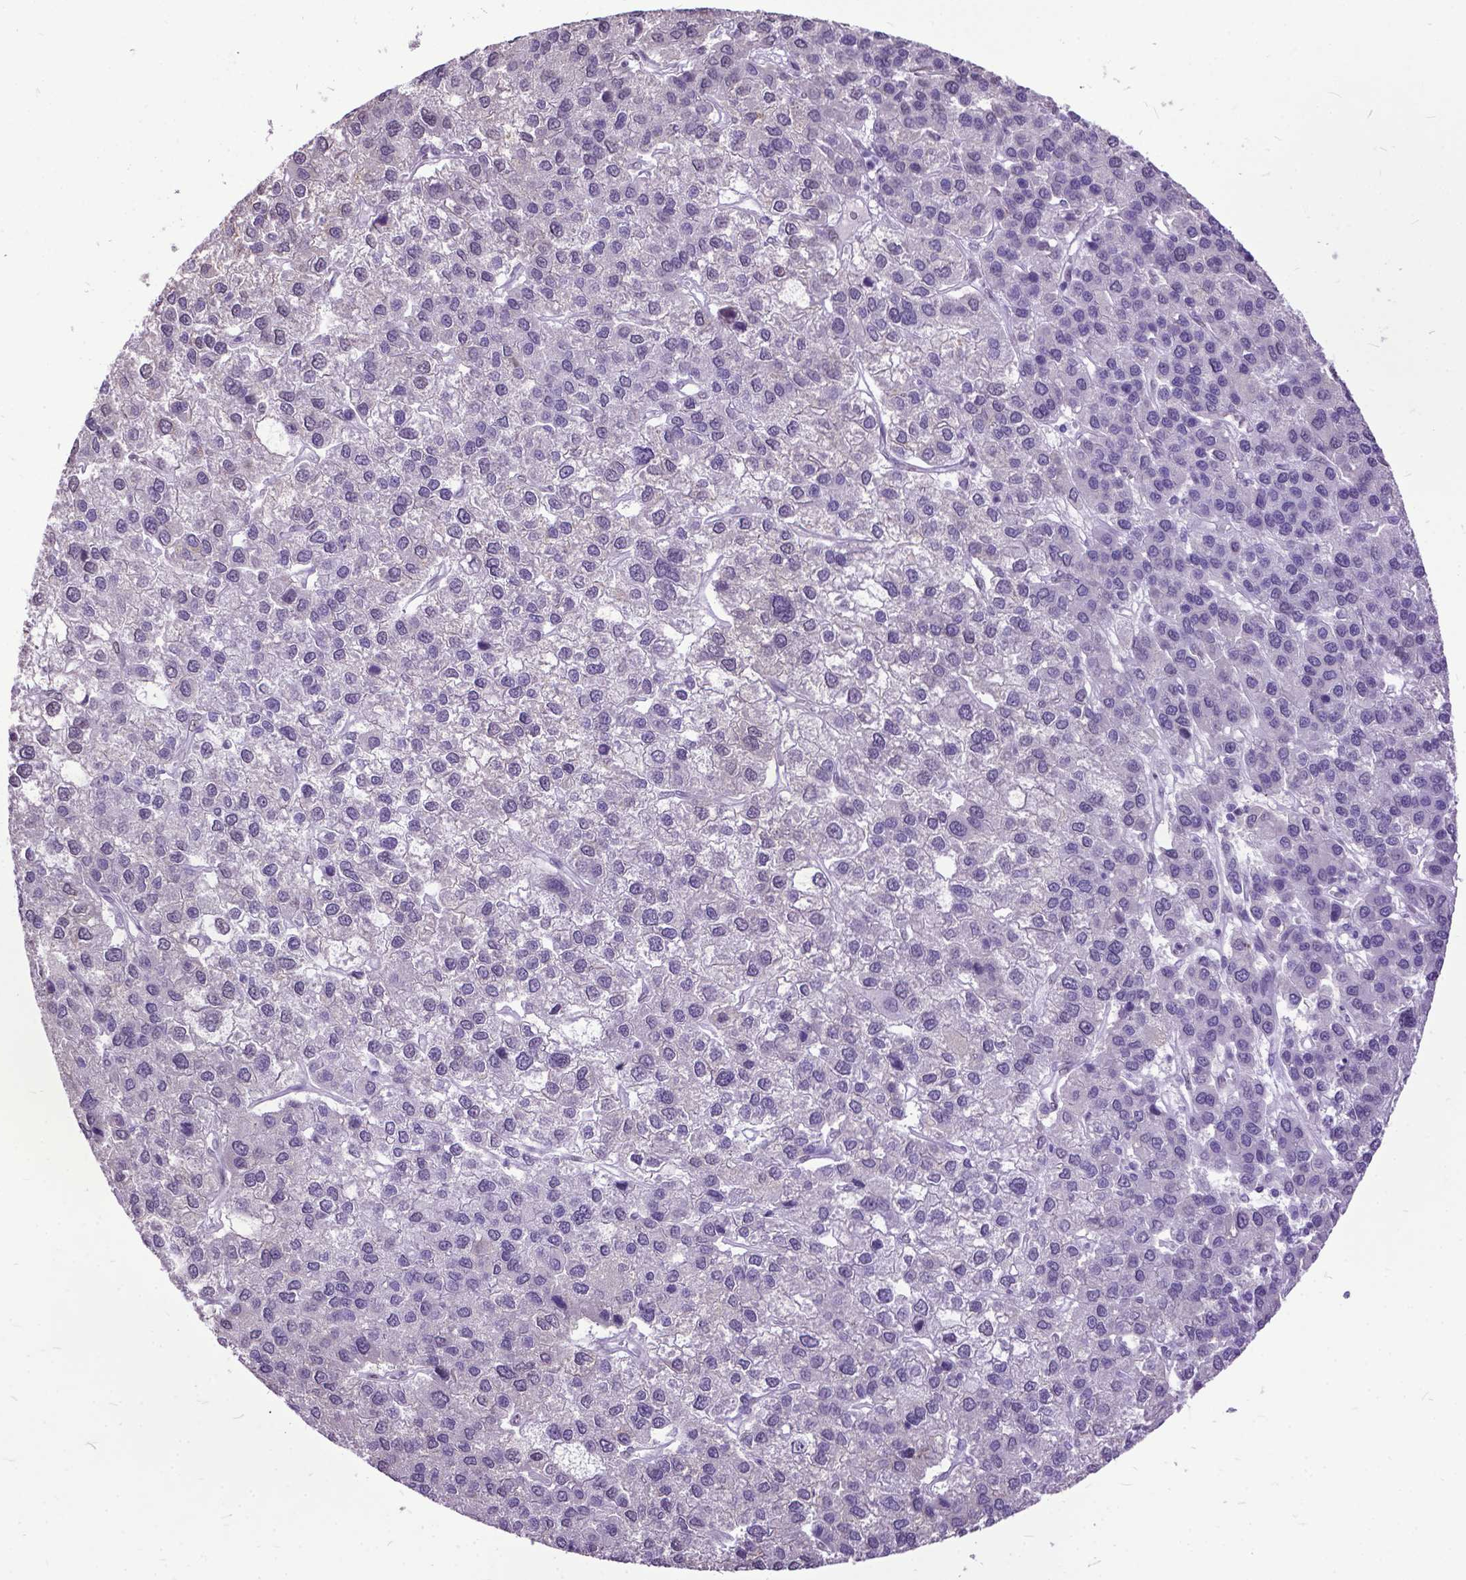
{"staining": {"intensity": "negative", "quantity": "none", "location": "none"}, "tissue": "liver cancer", "cell_type": "Tumor cells", "image_type": "cancer", "snomed": [{"axis": "morphology", "description": "Carcinoma, Hepatocellular, NOS"}, {"axis": "topography", "description": "Liver"}], "caption": "The immunohistochemistry micrograph has no significant positivity in tumor cells of liver cancer tissue.", "gene": "MARCHF10", "patient": {"sex": "female", "age": 41}}